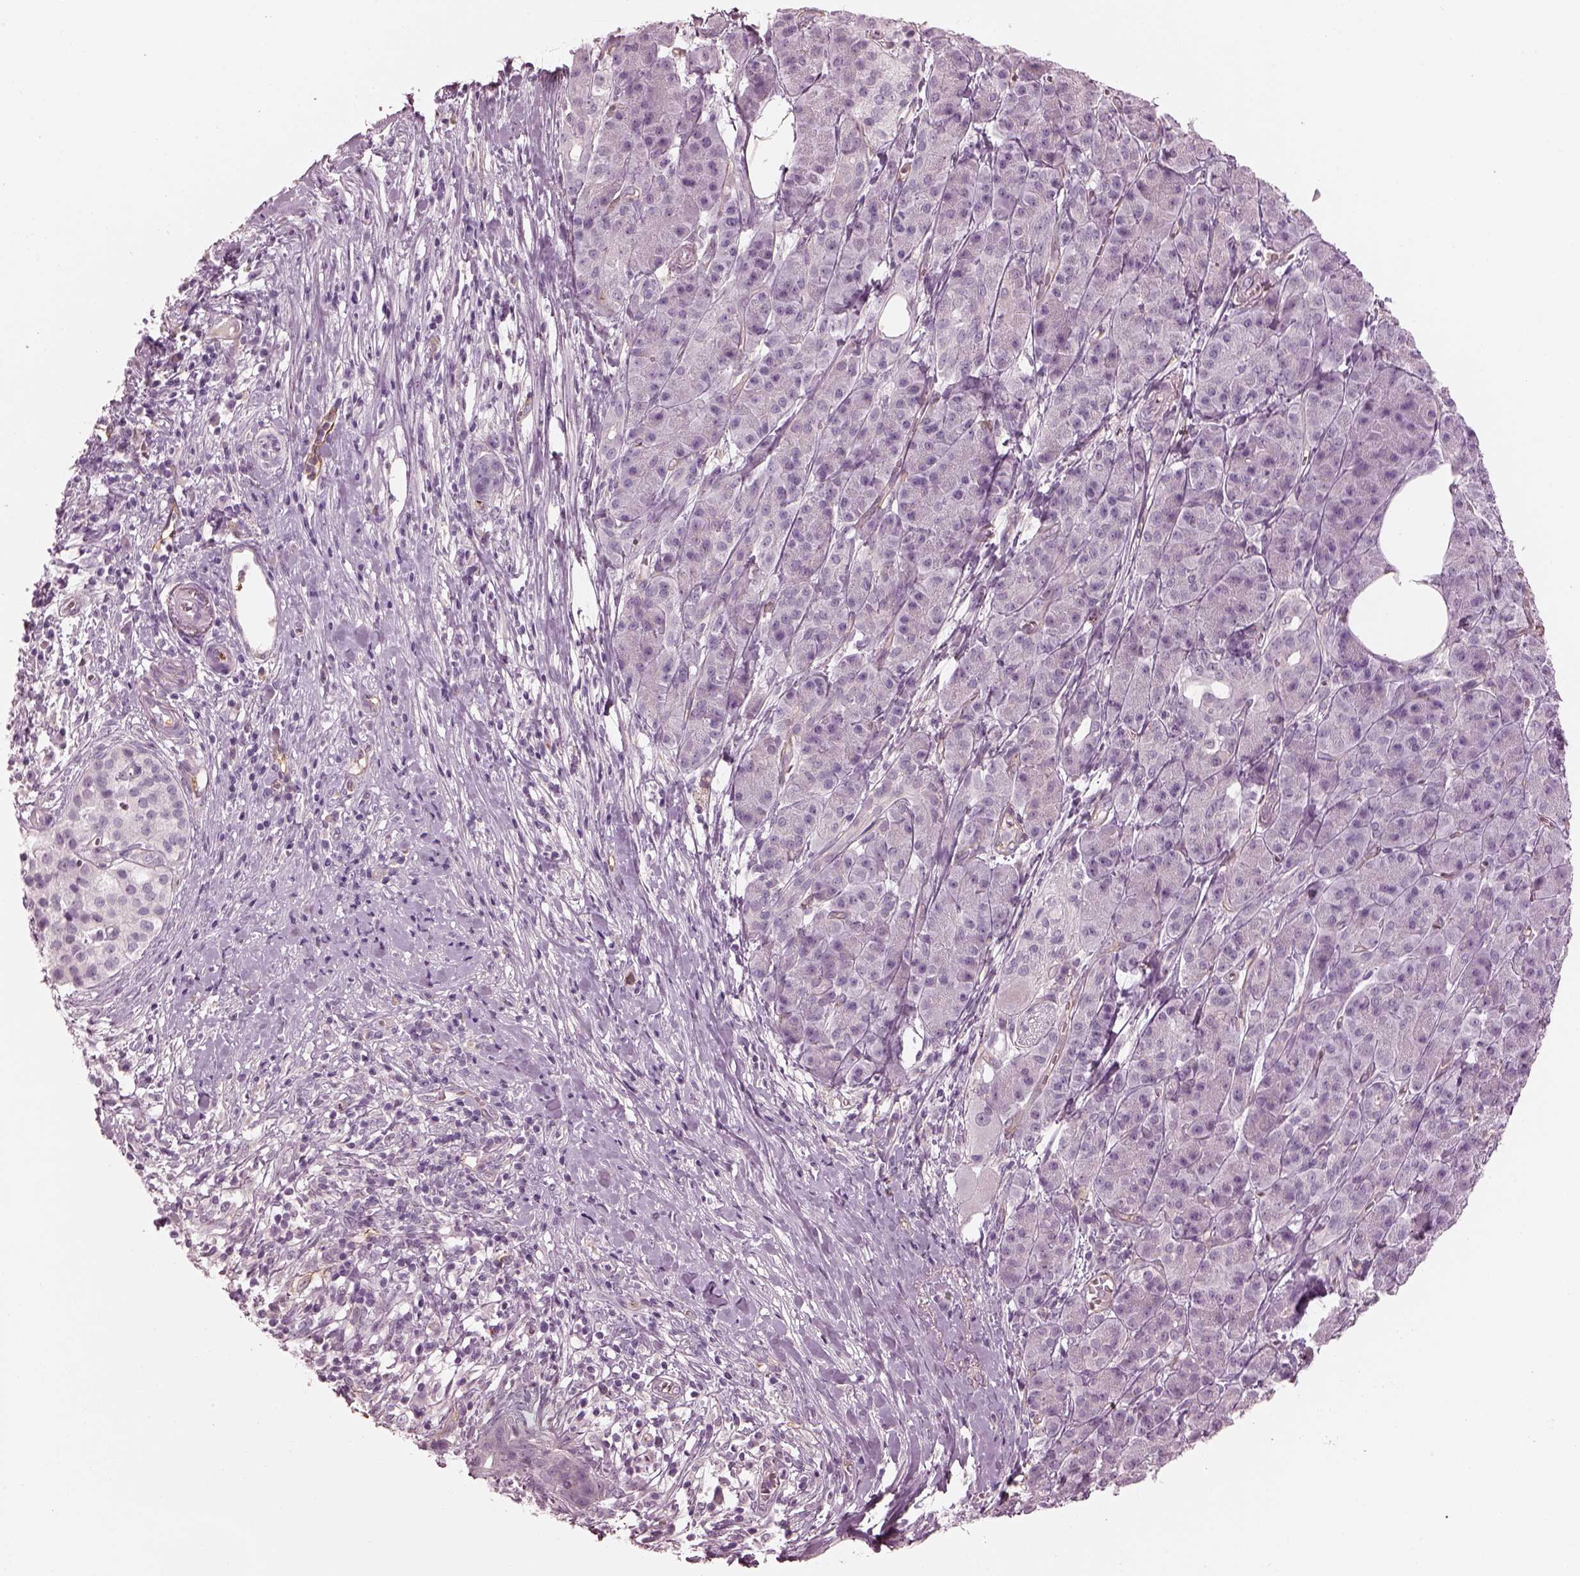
{"staining": {"intensity": "negative", "quantity": "none", "location": "none"}, "tissue": "pancreatic cancer", "cell_type": "Tumor cells", "image_type": "cancer", "snomed": [{"axis": "morphology", "description": "Adenocarcinoma, NOS"}, {"axis": "topography", "description": "Pancreas"}], "caption": "High power microscopy micrograph of an immunohistochemistry (IHC) histopathology image of pancreatic cancer (adenocarcinoma), revealing no significant expression in tumor cells.", "gene": "EIF4E1B", "patient": {"sex": "male", "age": 61}}